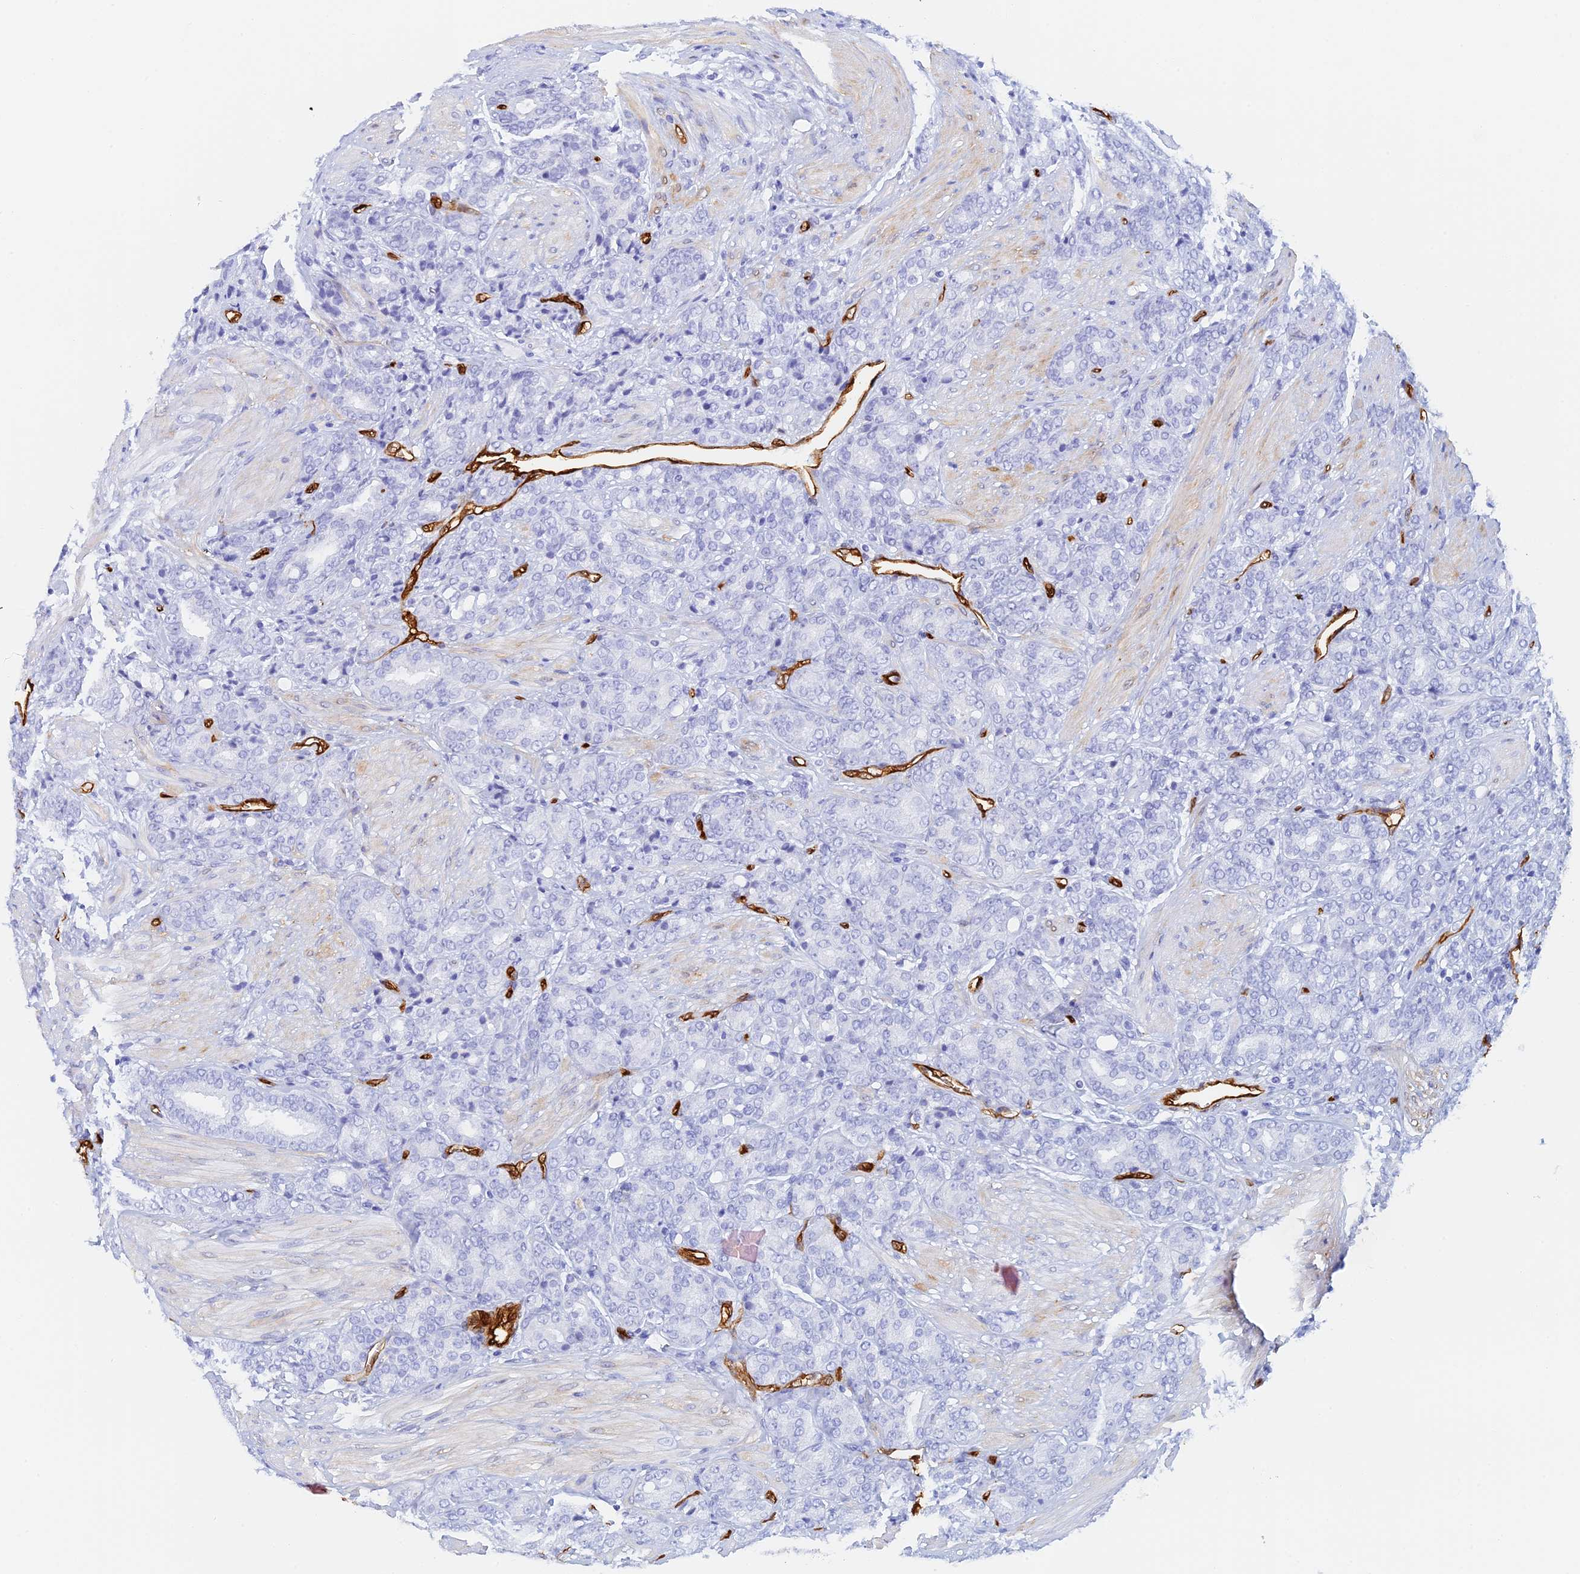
{"staining": {"intensity": "negative", "quantity": "none", "location": "none"}, "tissue": "prostate cancer", "cell_type": "Tumor cells", "image_type": "cancer", "snomed": [{"axis": "morphology", "description": "Adenocarcinoma, High grade"}, {"axis": "topography", "description": "Prostate"}], "caption": "The micrograph shows no significant positivity in tumor cells of prostate adenocarcinoma (high-grade).", "gene": "CRIP2", "patient": {"sex": "male", "age": 62}}